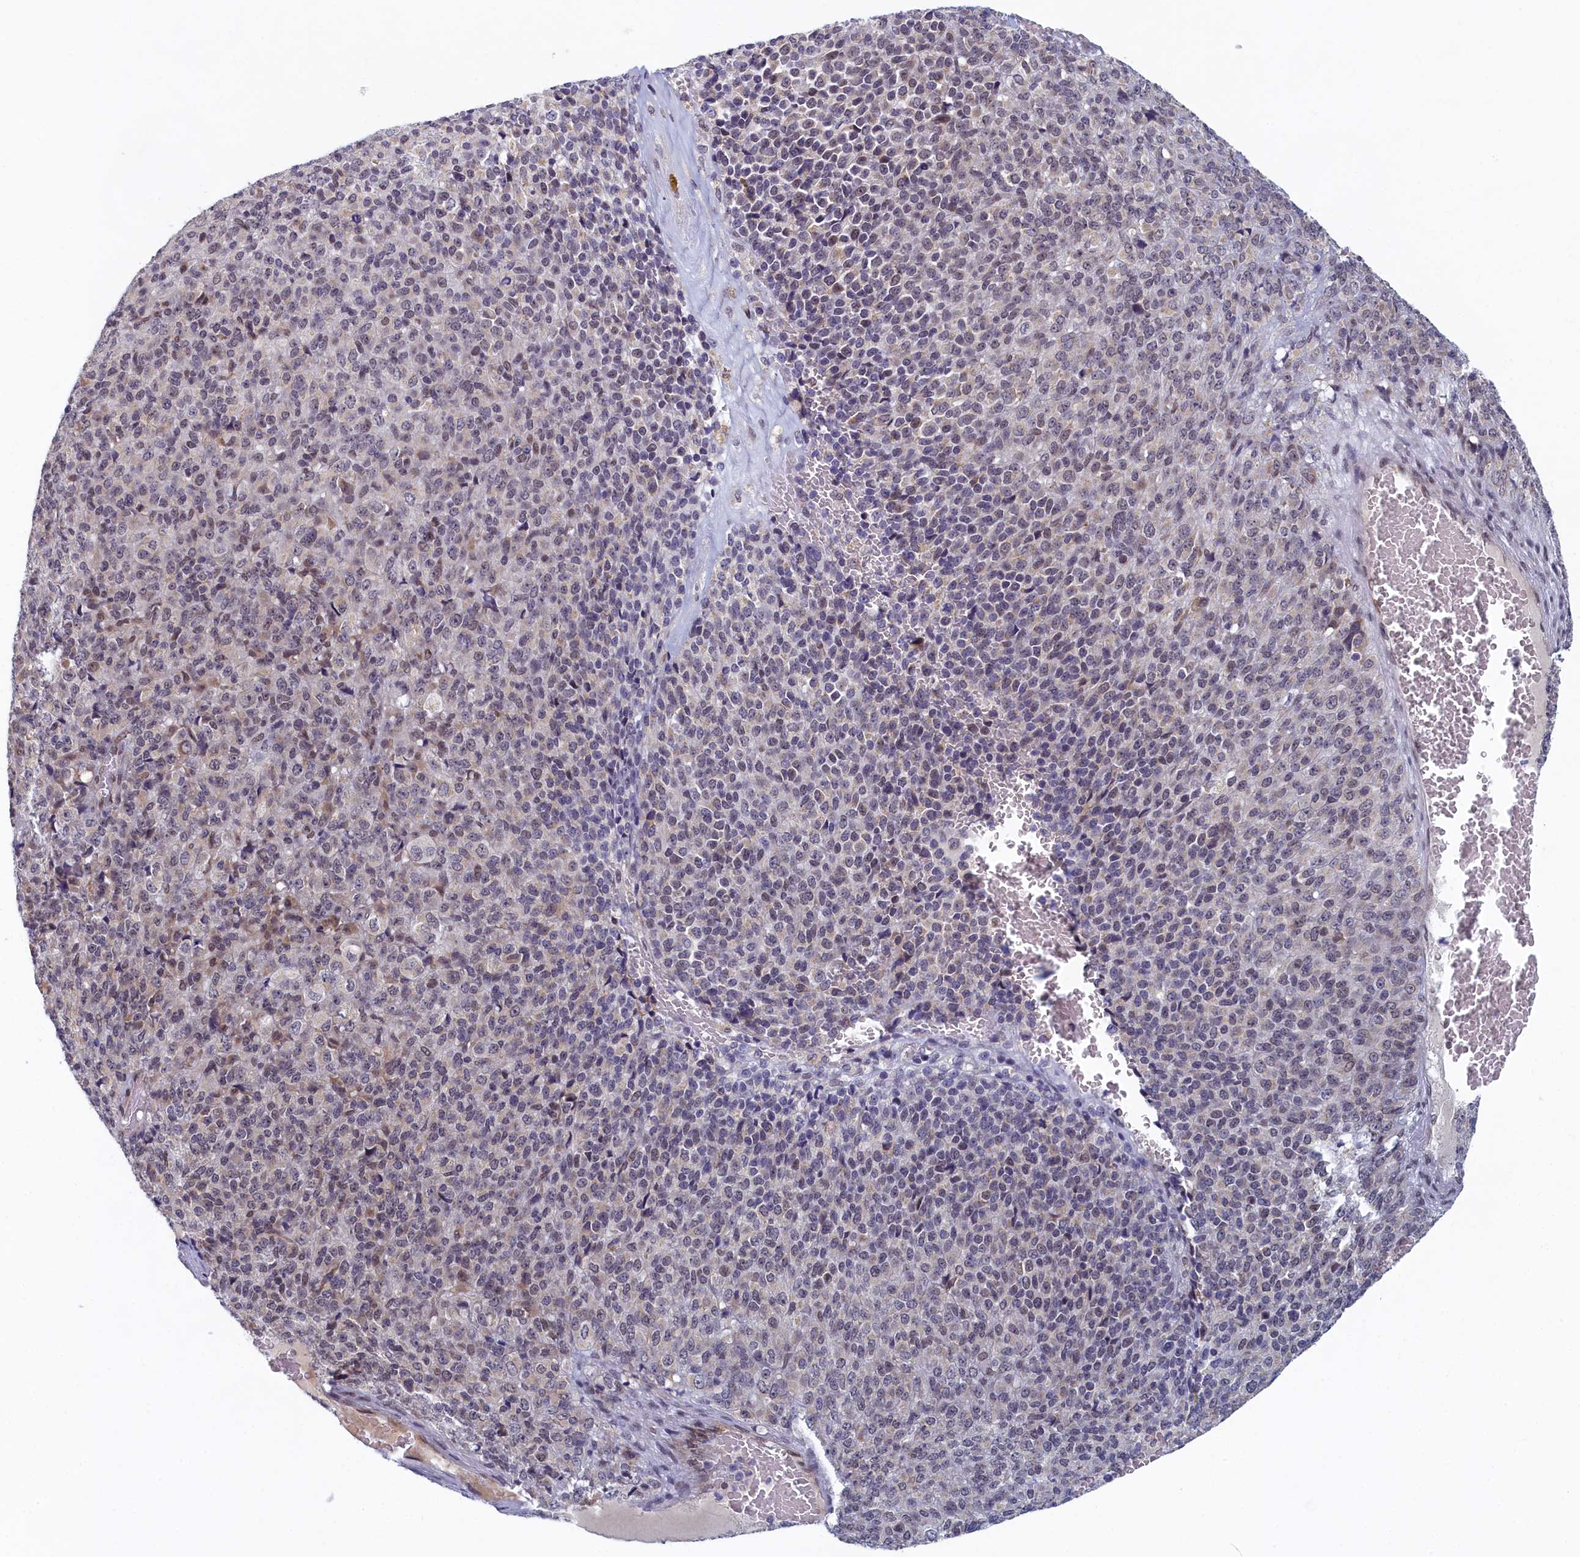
{"staining": {"intensity": "negative", "quantity": "none", "location": "none"}, "tissue": "melanoma", "cell_type": "Tumor cells", "image_type": "cancer", "snomed": [{"axis": "morphology", "description": "Malignant melanoma, Metastatic site"}, {"axis": "topography", "description": "Brain"}], "caption": "Photomicrograph shows no protein expression in tumor cells of melanoma tissue.", "gene": "DNAJC17", "patient": {"sex": "female", "age": 56}}